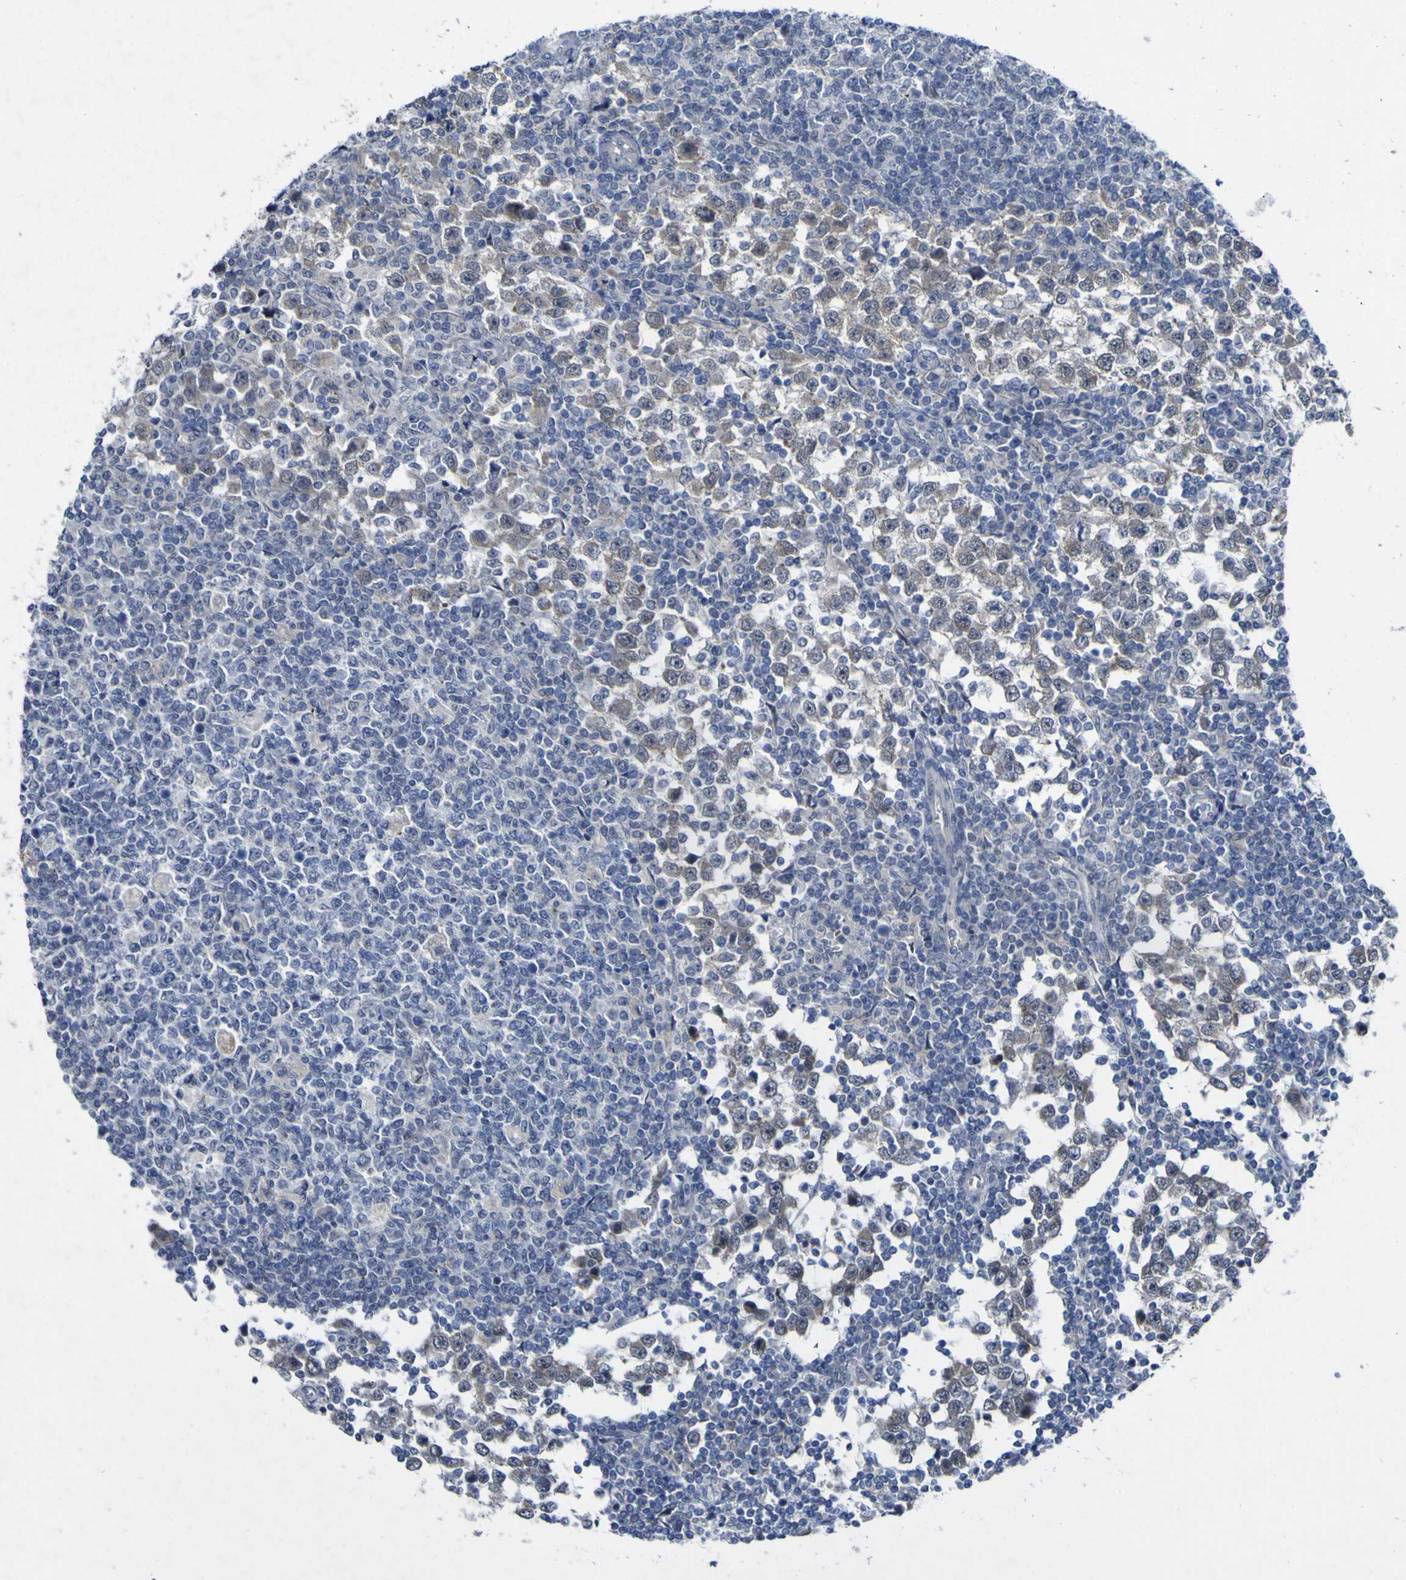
{"staining": {"intensity": "weak", "quantity": "<25%", "location": "cytoplasmic/membranous"}, "tissue": "testis cancer", "cell_type": "Tumor cells", "image_type": "cancer", "snomed": [{"axis": "morphology", "description": "Seminoma, NOS"}, {"axis": "topography", "description": "Testis"}], "caption": "The image shows no significant positivity in tumor cells of testis seminoma. (DAB immunohistochemistry, high magnification).", "gene": "NAV1", "patient": {"sex": "male", "age": 65}}